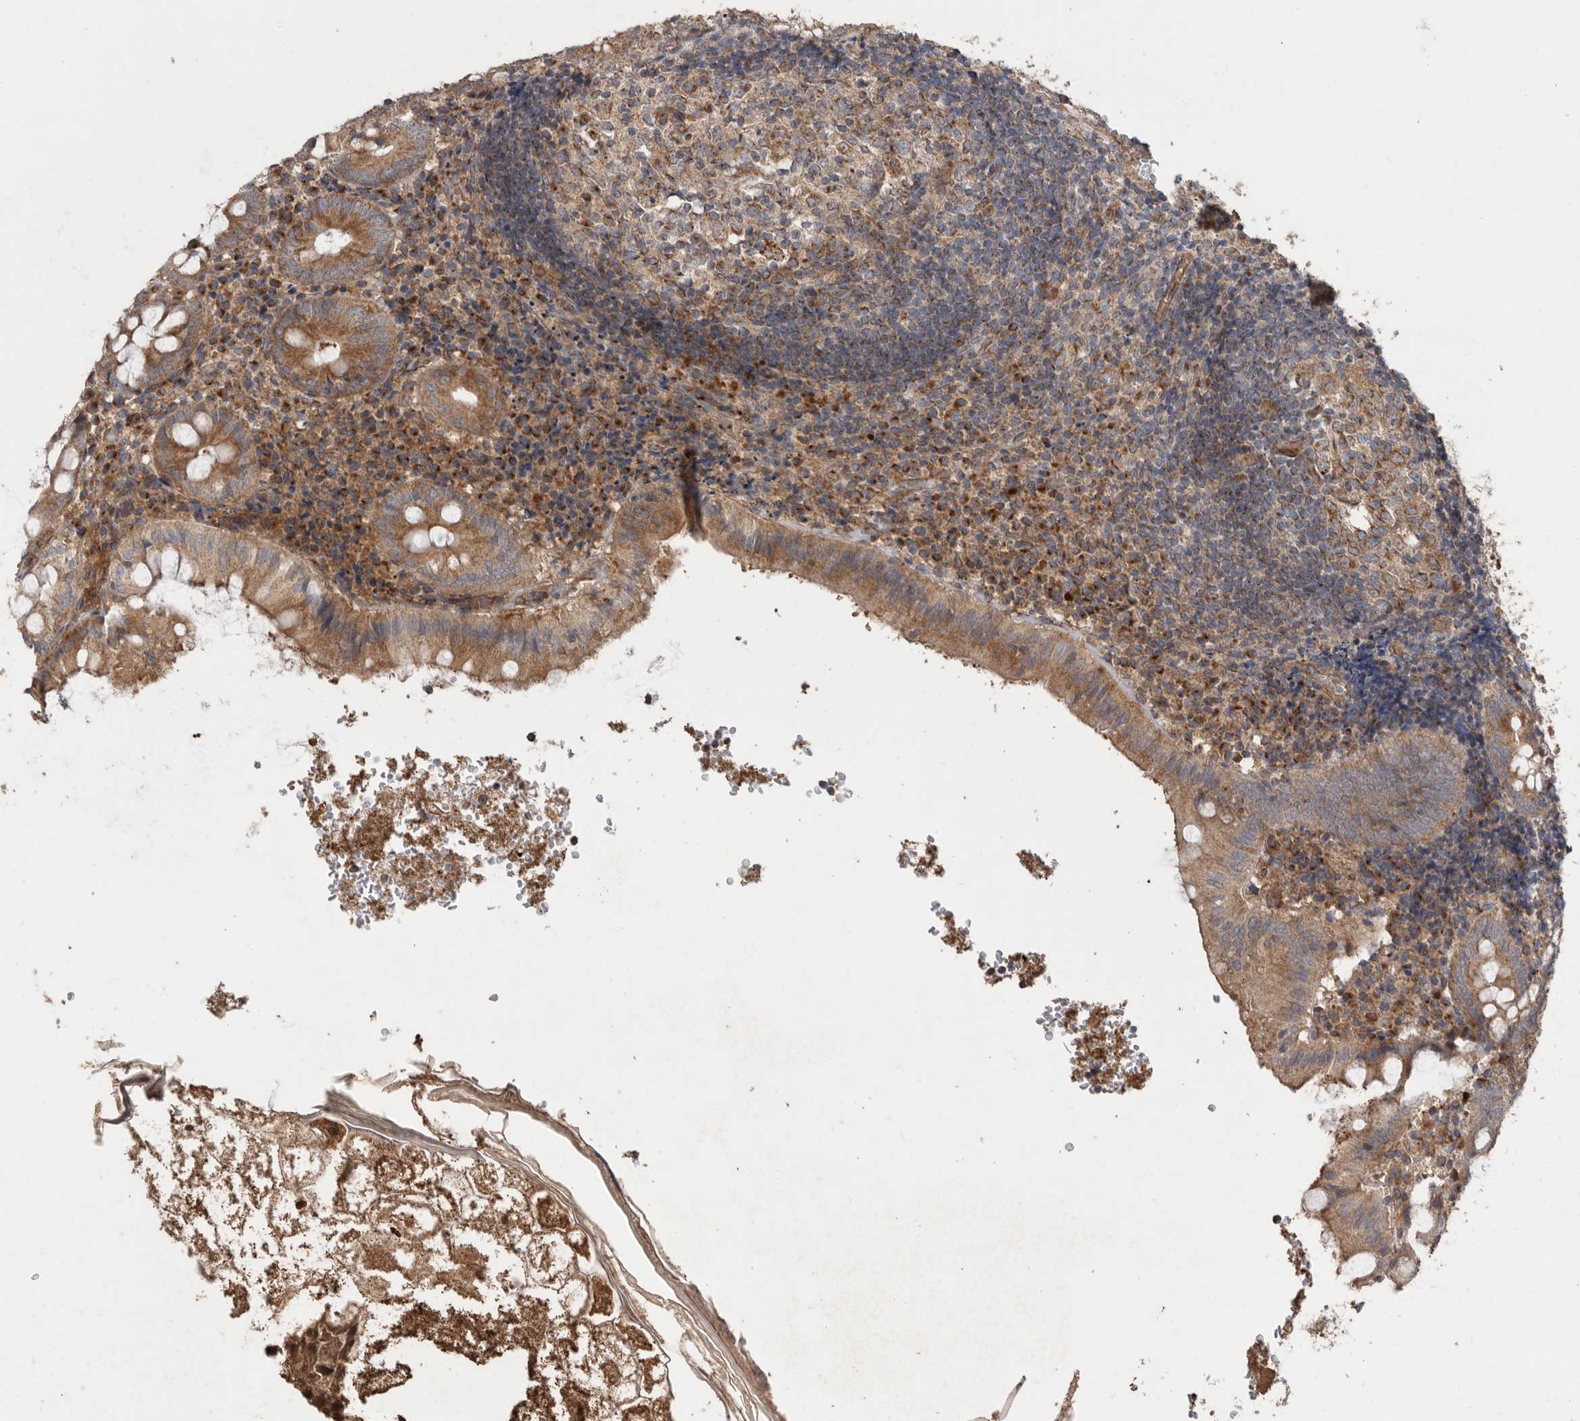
{"staining": {"intensity": "moderate", "quantity": ">75%", "location": "cytoplasmic/membranous"}, "tissue": "appendix", "cell_type": "Glandular cells", "image_type": "normal", "snomed": [{"axis": "morphology", "description": "Normal tissue, NOS"}, {"axis": "topography", "description": "Appendix"}], "caption": "Appendix stained for a protein displays moderate cytoplasmic/membranous positivity in glandular cells. (Stains: DAB (3,3'-diaminobenzidine) in brown, nuclei in blue, Microscopy: brightfield microscopy at high magnification).", "gene": "PODXL2", "patient": {"sex": "male", "age": 8}}